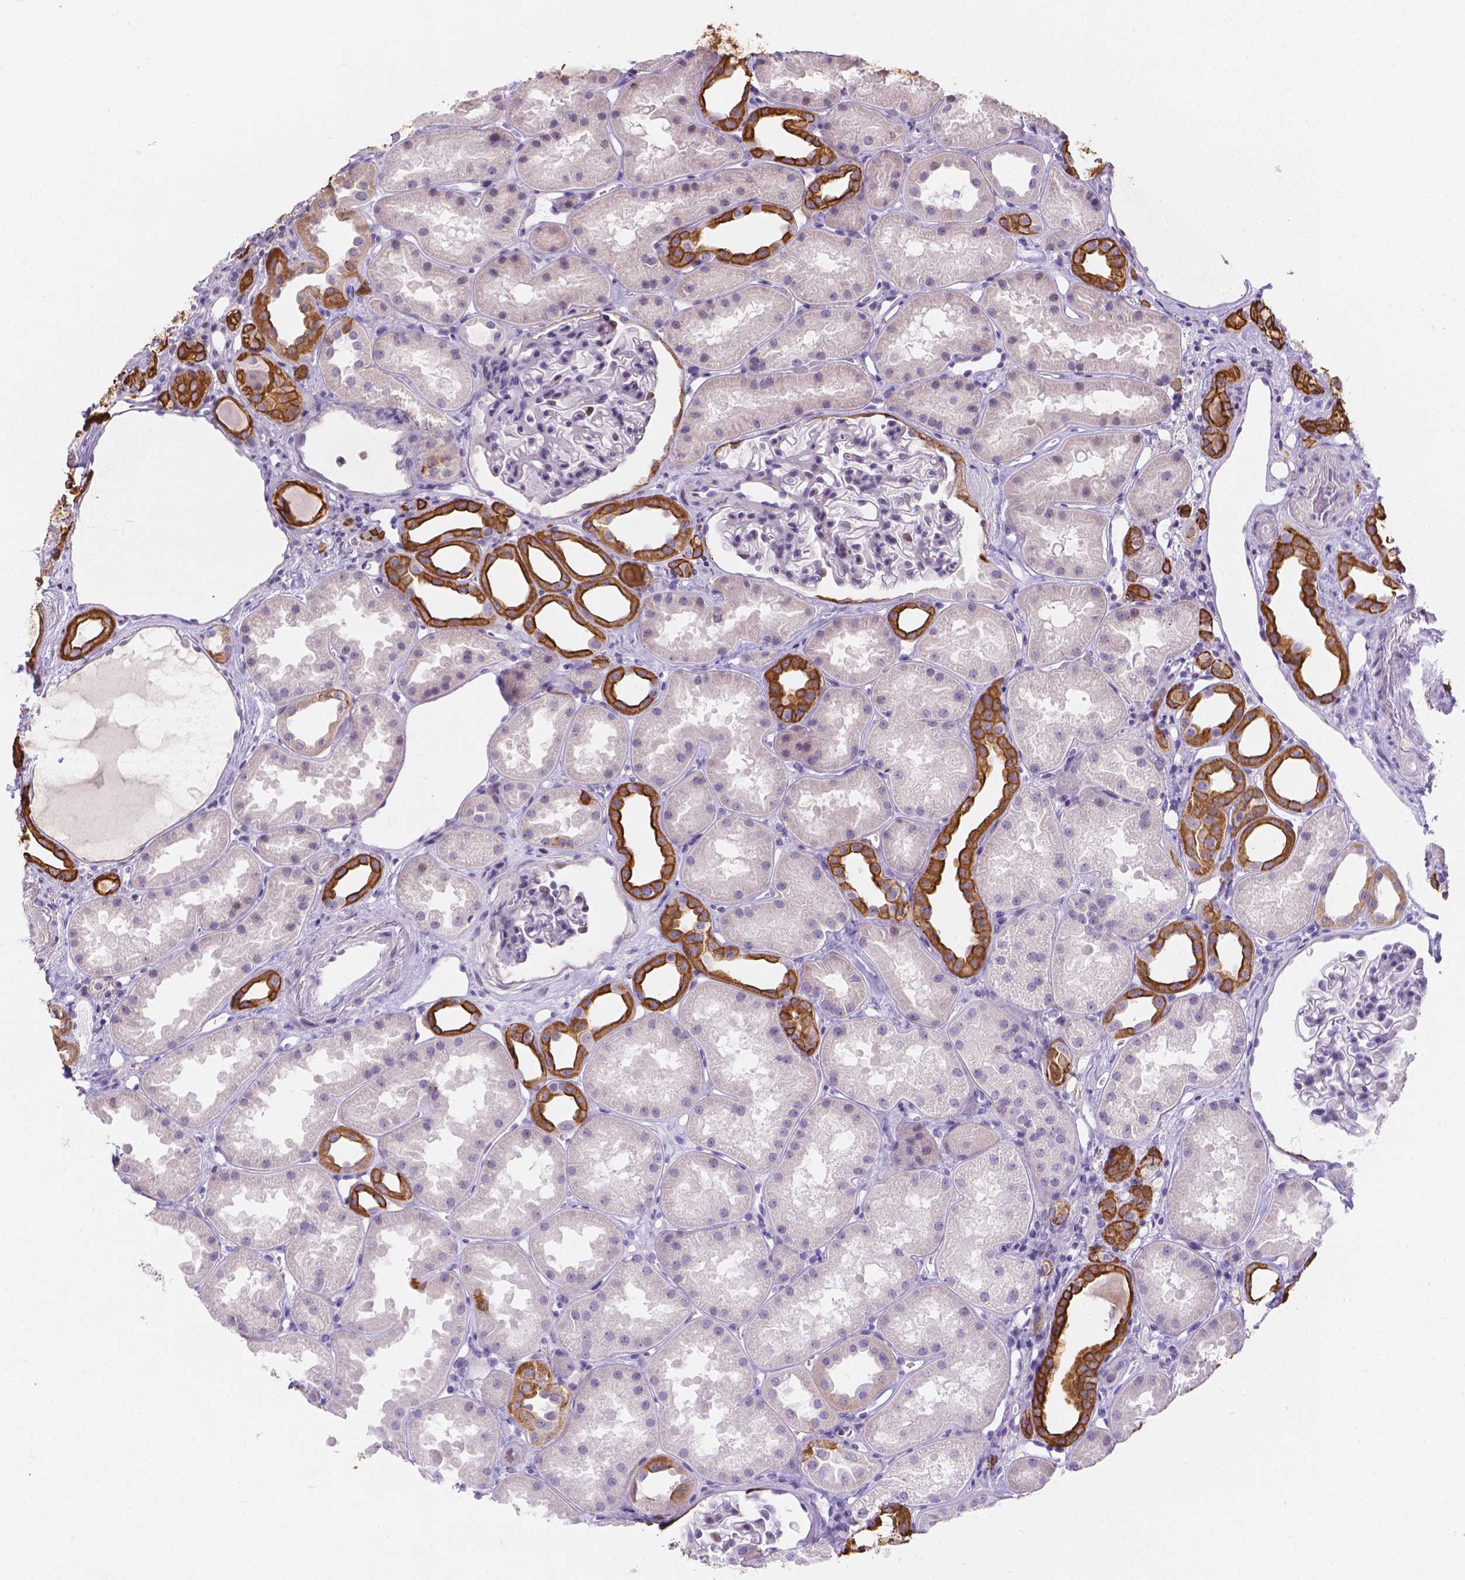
{"staining": {"intensity": "moderate", "quantity": "<25%", "location": "cytoplasmic/membranous"}, "tissue": "kidney", "cell_type": "Cells in glomeruli", "image_type": "normal", "snomed": [{"axis": "morphology", "description": "Normal tissue, NOS"}, {"axis": "topography", "description": "Kidney"}], "caption": "The immunohistochemical stain highlights moderate cytoplasmic/membranous expression in cells in glomeruli of benign kidney.", "gene": "DMWD", "patient": {"sex": "male", "age": 61}}